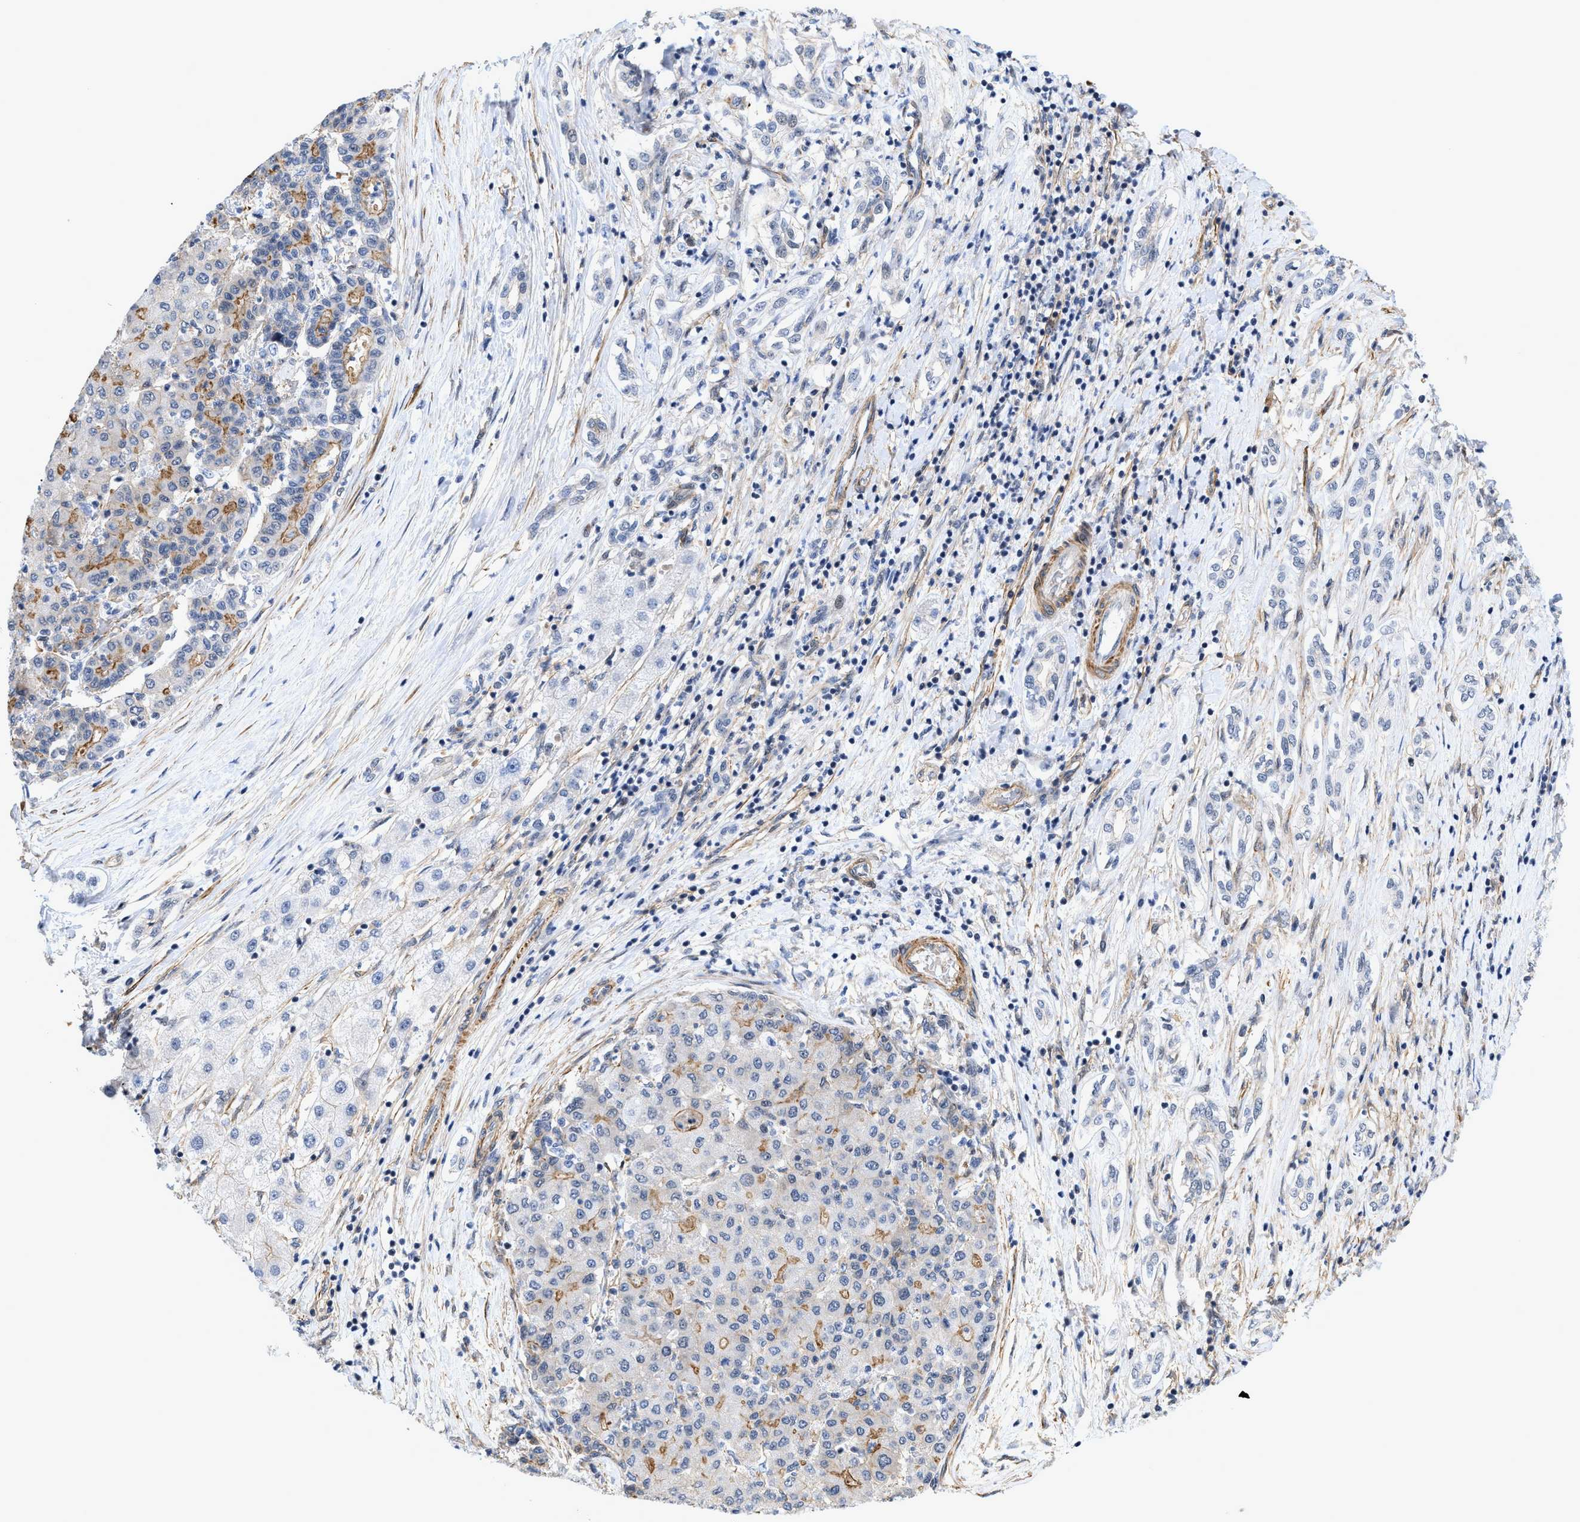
{"staining": {"intensity": "negative", "quantity": "none", "location": "none"}, "tissue": "liver cancer", "cell_type": "Tumor cells", "image_type": "cancer", "snomed": [{"axis": "morphology", "description": "Carcinoma, Hepatocellular, NOS"}, {"axis": "topography", "description": "Liver"}], "caption": "A histopathology image of liver hepatocellular carcinoma stained for a protein reveals no brown staining in tumor cells.", "gene": "GPRASP2", "patient": {"sex": "male", "age": 65}}